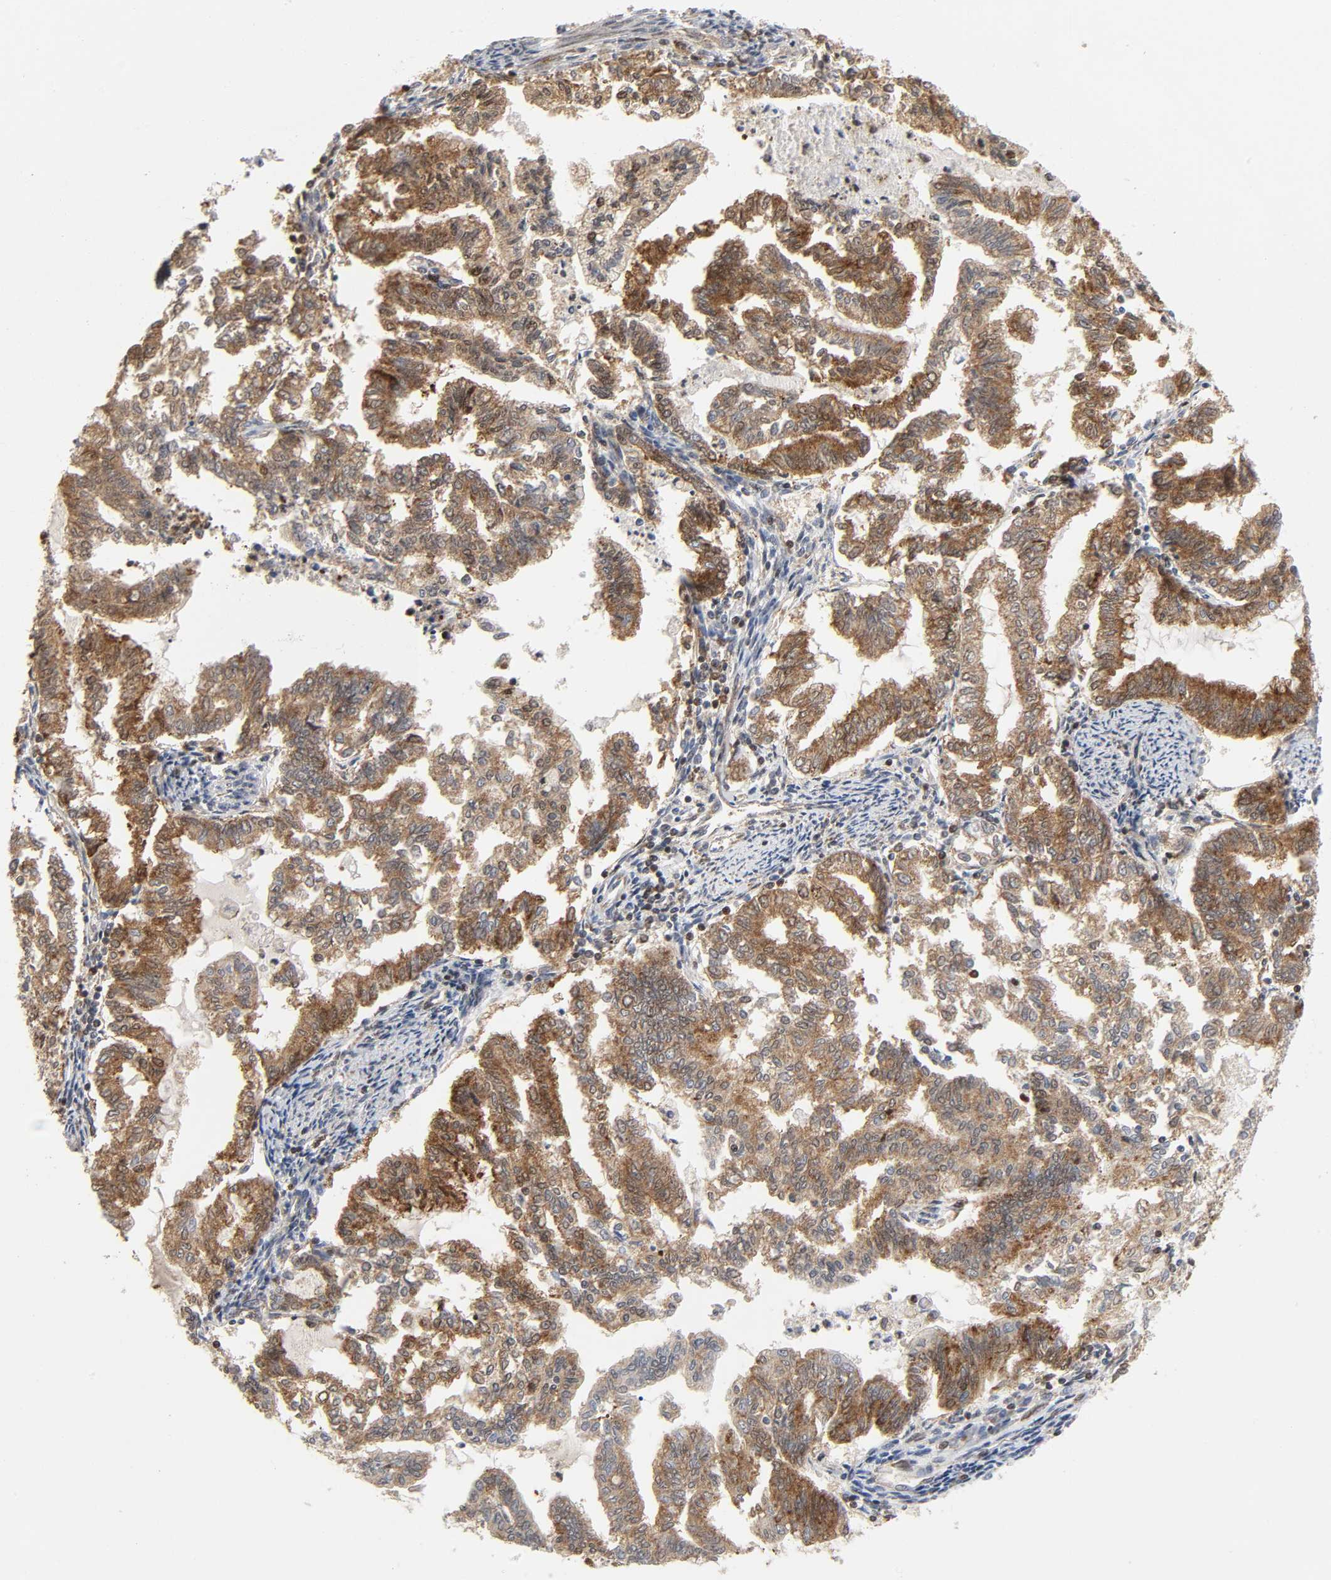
{"staining": {"intensity": "moderate", "quantity": ">75%", "location": "cytoplasmic/membranous"}, "tissue": "endometrial cancer", "cell_type": "Tumor cells", "image_type": "cancer", "snomed": [{"axis": "morphology", "description": "Adenocarcinoma, NOS"}, {"axis": "topography", "description": "Endometrium"}], "caption": "Endometrial cancer (adenocarcinoma) stained with a brown dye displays moderate cytoplasmic/membranous positive expression in about >75% of tumor cells.", "gene": "MAPK1", "patient": {"sex": "female", "age": 79}}